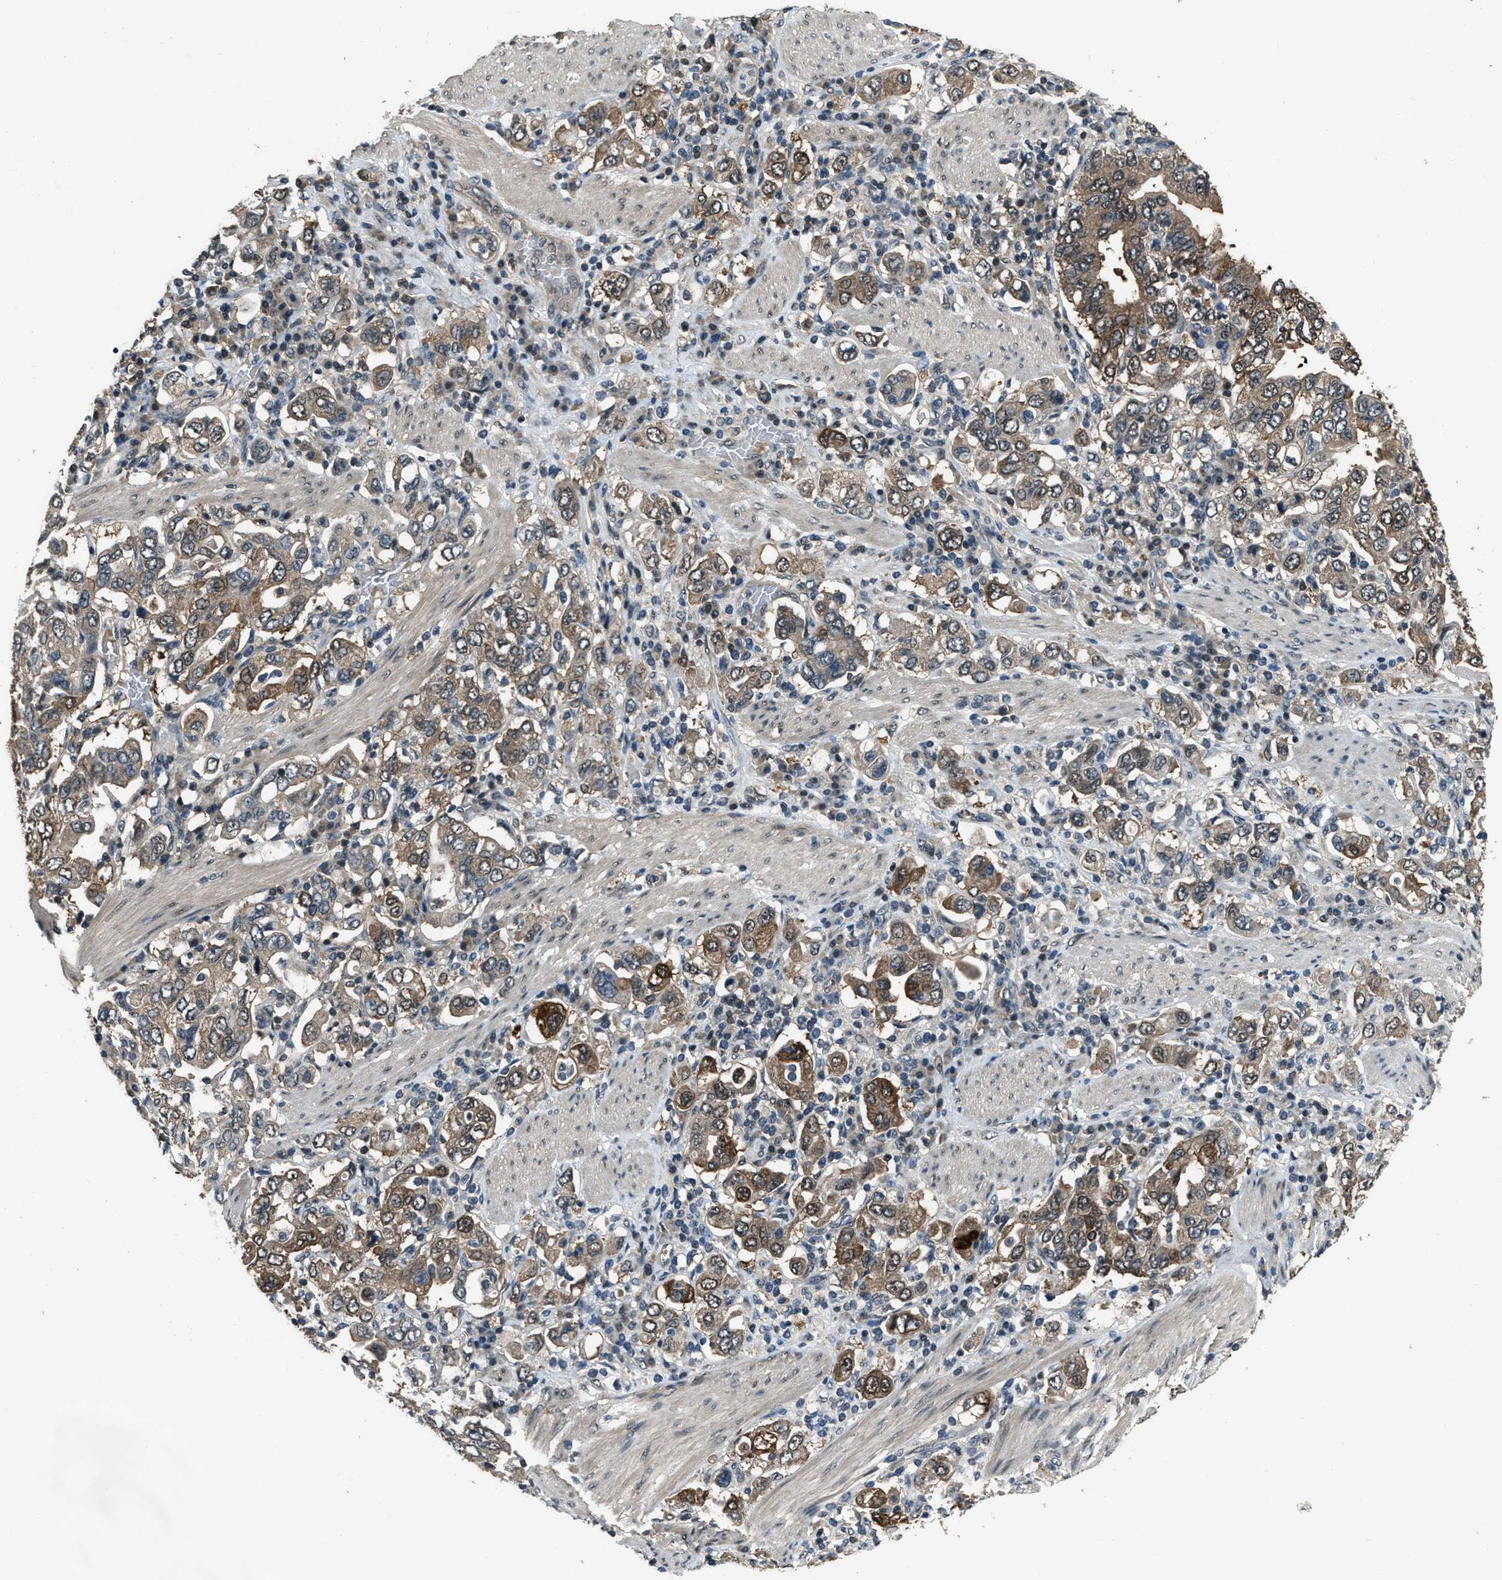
{"staining": {"intensity": "moderate", "quantity": ">75%", "location": "cytoplasmic/membranous"}, "tissue": "stomach cancer", "cell_type": "Tumor cells", "image_type": "cancer", "snomed": [{"axis": "morphology", "description": "Adenocarcinoma, NOS"}, {"axis": "topography", "description": "Stomach, upper"}], "caption": "Immunohistochemistry (IHC) of human stomach adenocarcinoma shows medium levels of moderate cytoplasmic/membranous expression in approximately >75% of tumor cells.", "gene": "NUDCD3", "patient": {"sex": "male", "age": 62}}